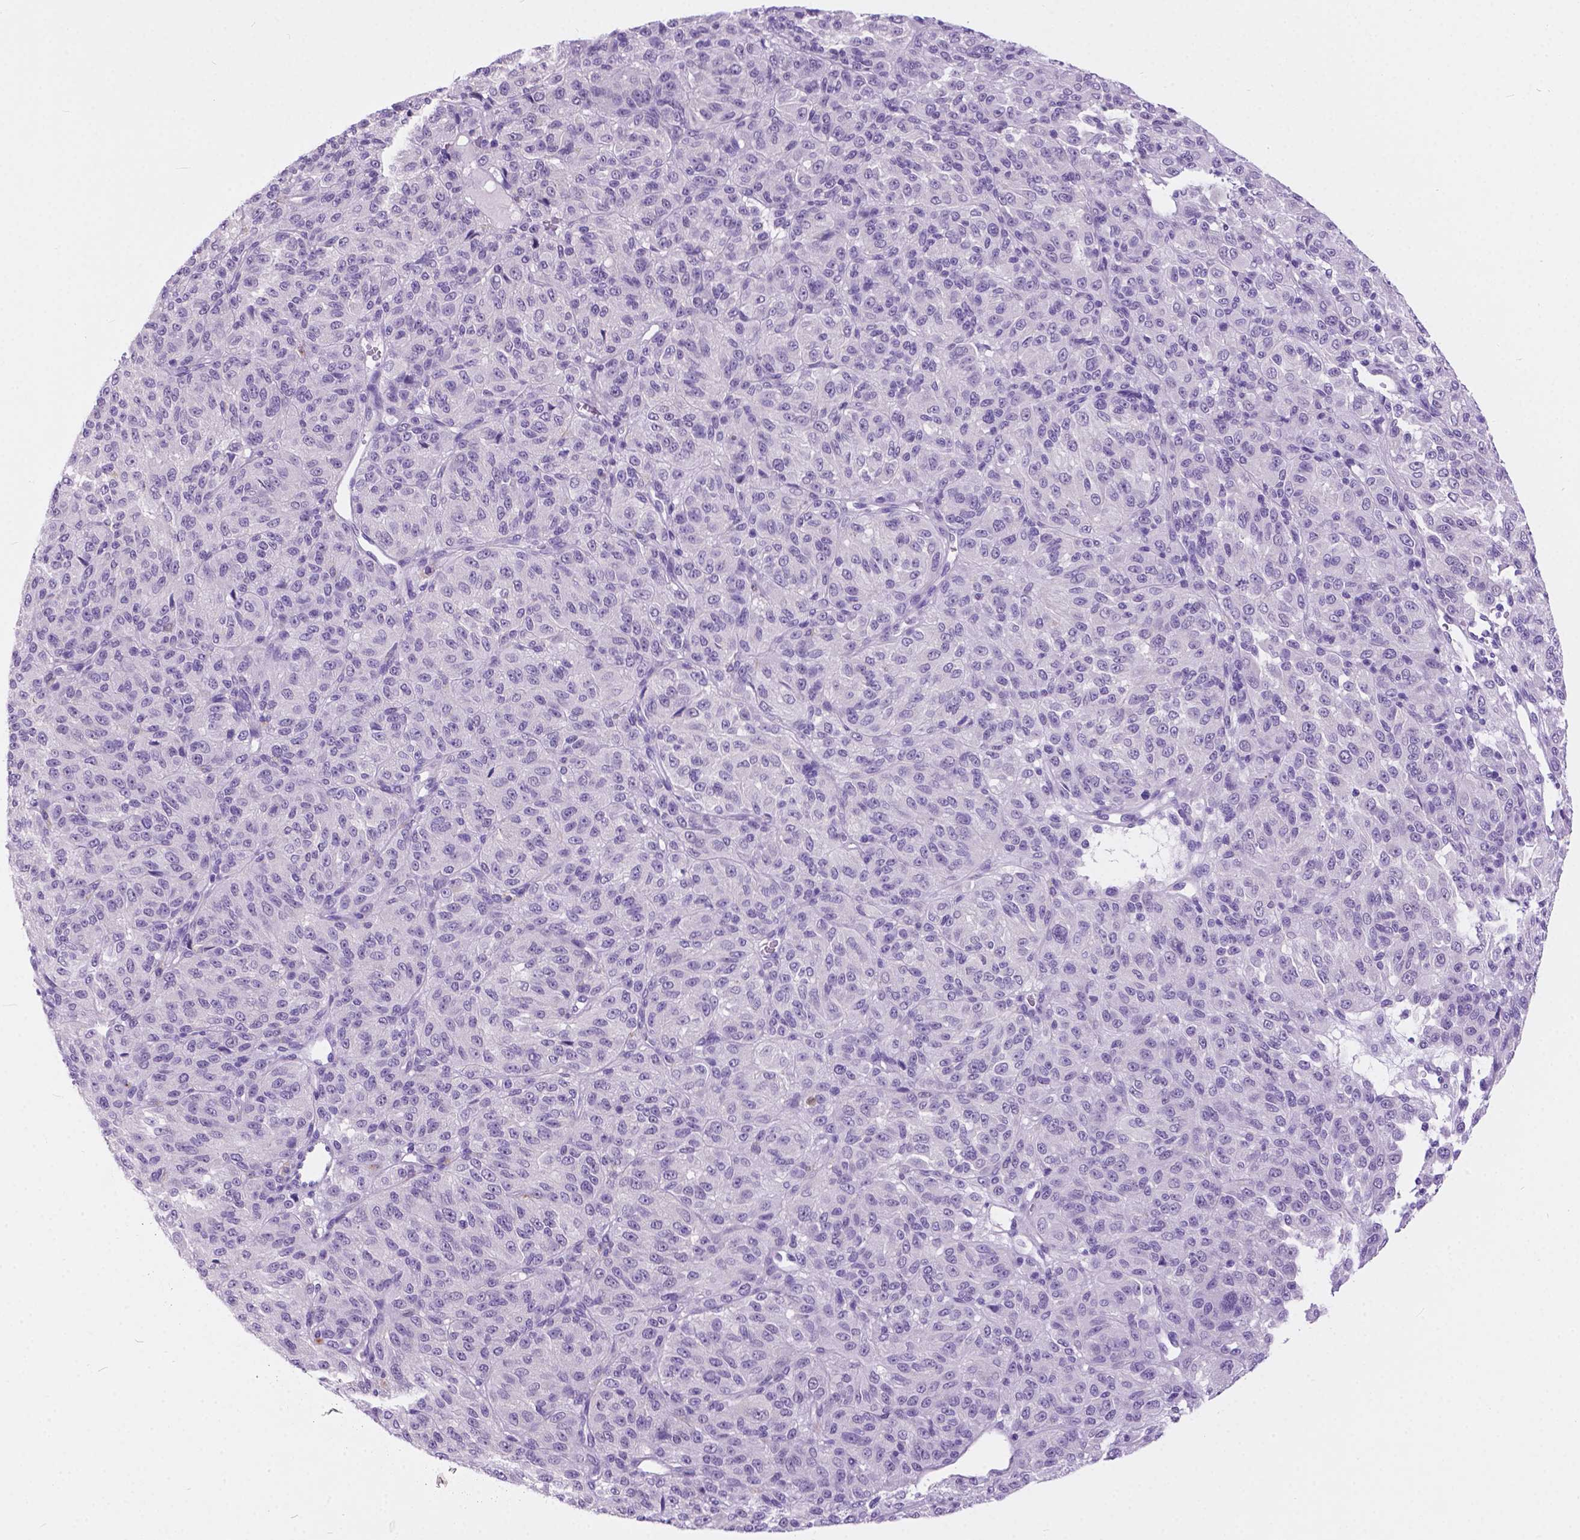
{"staining": {"intensity": "negative", "quantity": "none", "location": "none"}, "tissue": "melanoma", "cell_type": "Tumor cells", "image_type": "cancer", "snomed": [{"axis": "morphology", "description": "Malignant melanoma, Metastatic site"}, {"axis": "topography", "description": "Brain"}], "caption": "Immunohistochemistry of human malignant melanoma (metastatic site) reveals no staining in tumor cells.", "gene": "ARMS2", "patient": {"sex": "female", "age": 56}}